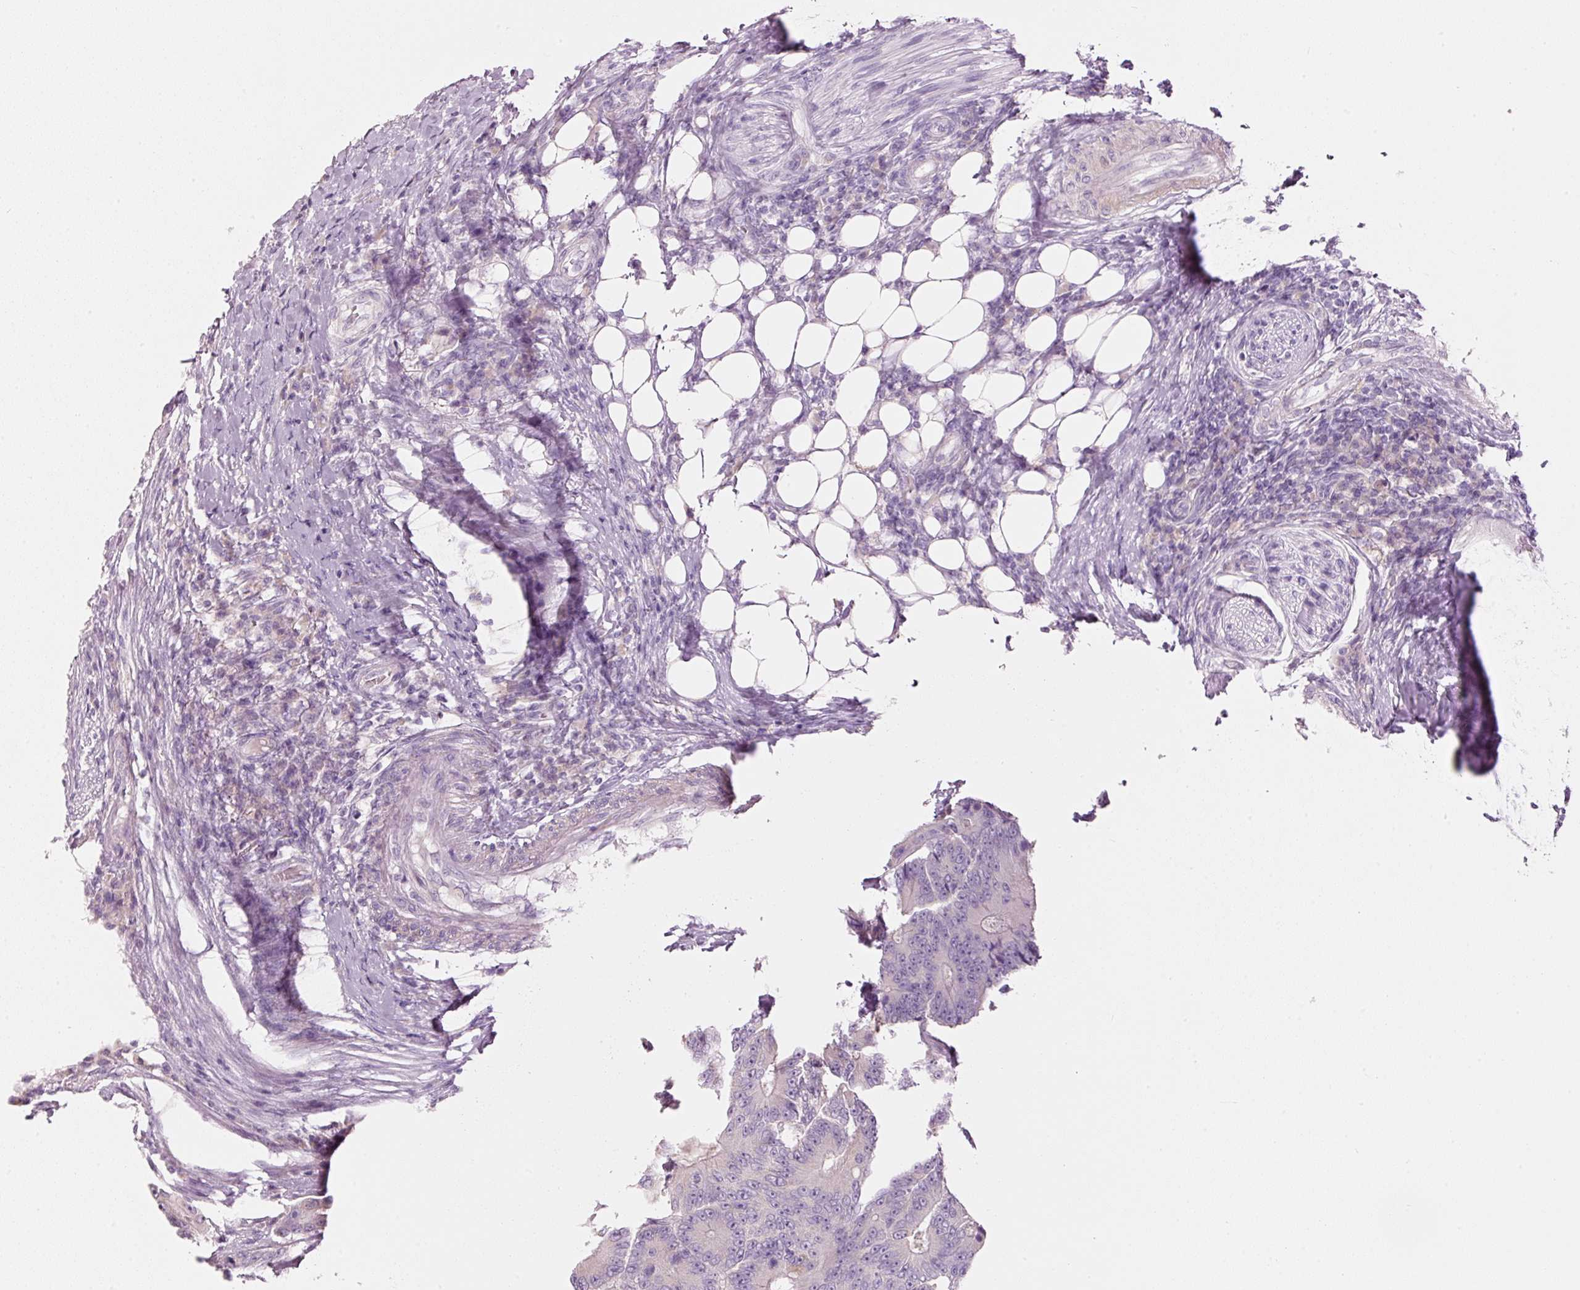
{"staining": {"intensity": "weak", "quantity": "<25%", "location": "cytoplasmic/membranous"}, "tissue": "colorectal cancer", "cell_type": "Tumor cells", "image_type": "cancer", "snomed": [{"axis": "morphology", "description": "Adenocarcinoma, NOS"}, {"axis": "topography", "description": "Colon"}], "caption": "A high-resolution histopathology image shows IHC staining of colorectal cancer, which reveals no significant staining in tumor cells.", "gene": "PDXDC1", "patient": {"sex": "male", "age": 83}}